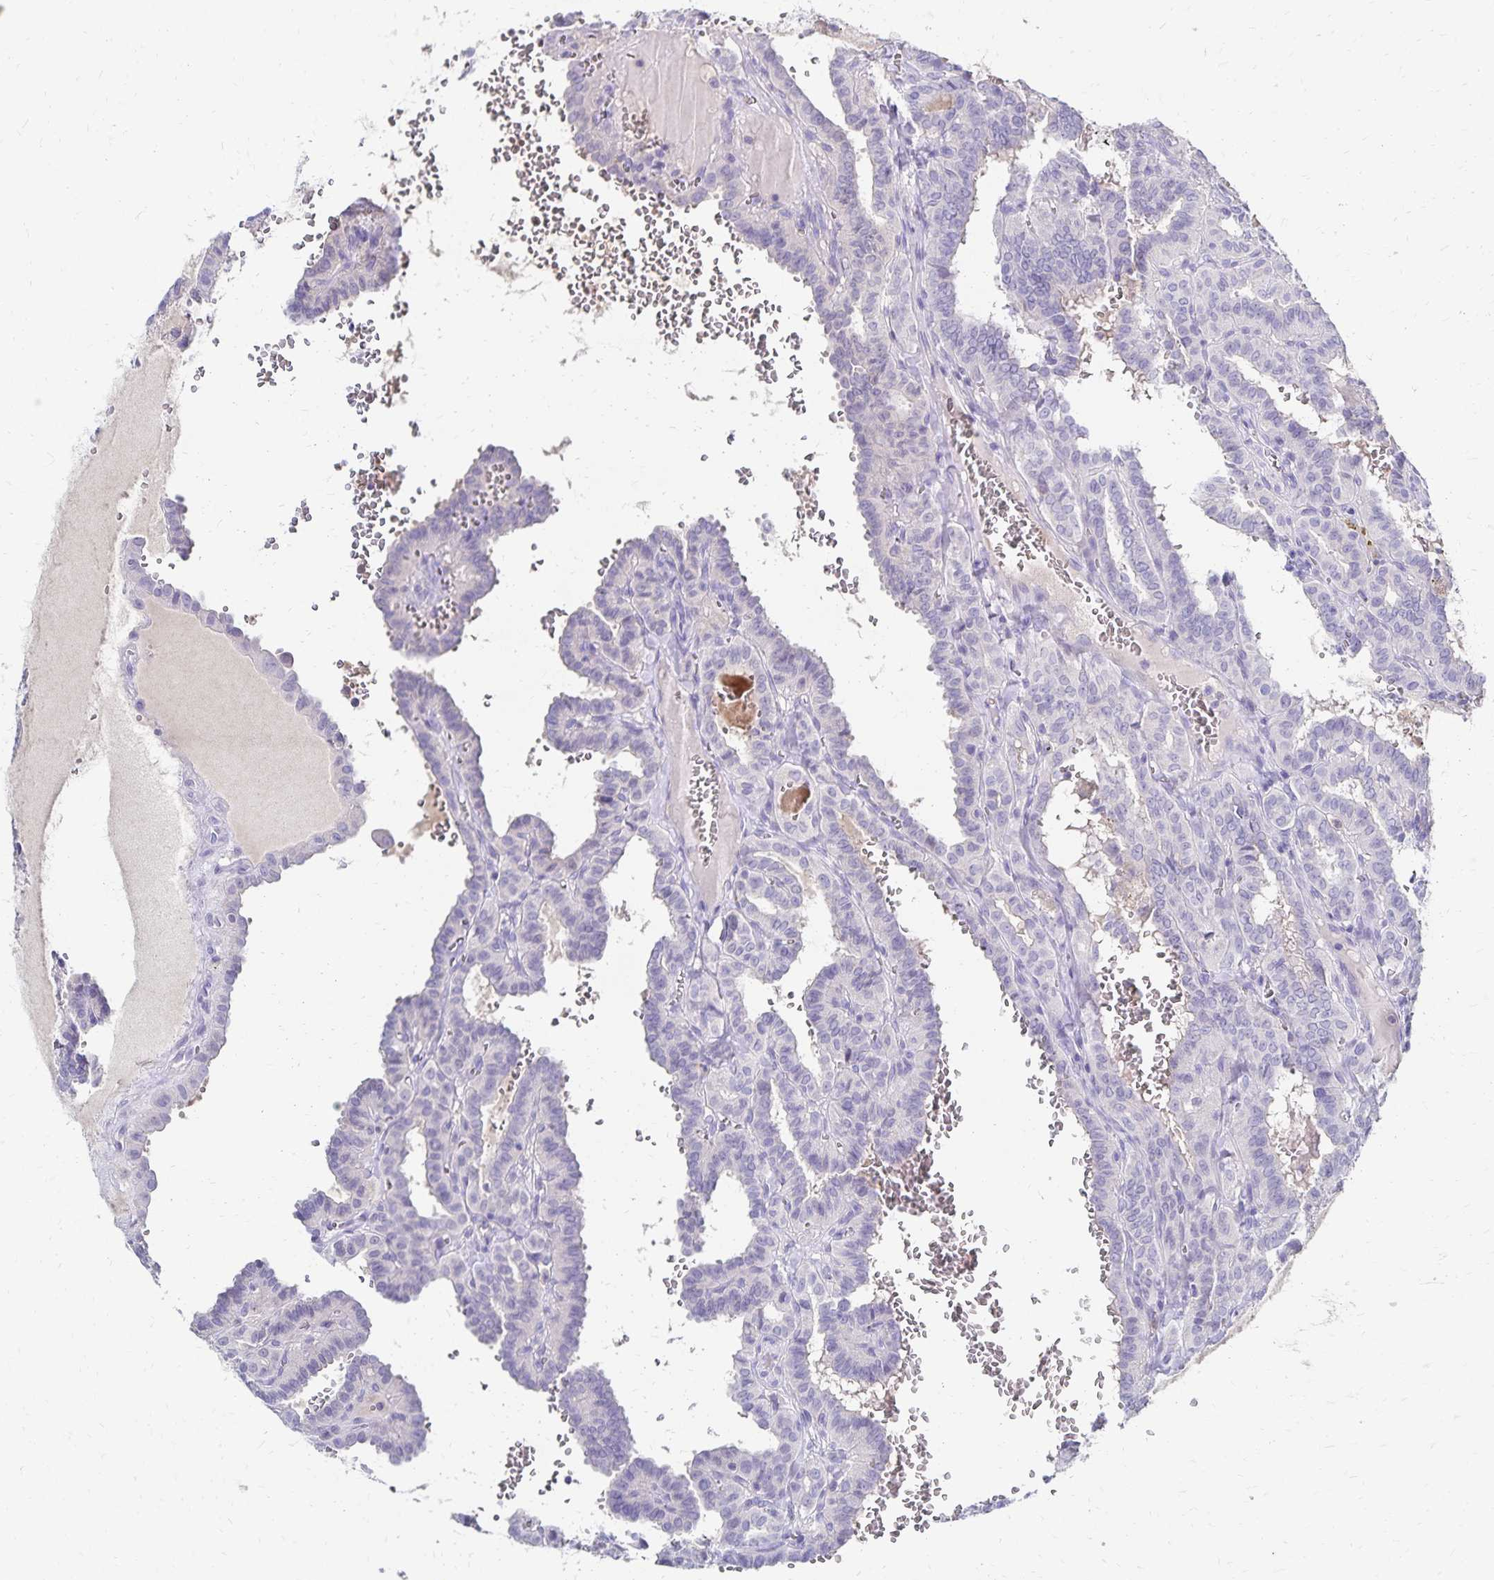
{"staining": {"intensity": "negative", "quantity": "none", "location": "none"}, "tissue": "thyroid cancer", "cell_type": "Tumor cells", "image_type": "cancer", "snomed": [{"axis": "morphology", "description": "Papillary adenocarcinoma, NOS"}, {"axis": "topography", "description": "Thyroid gland"}], "caption": "The immunohistochemistry micrograph has no significant staining in tumor cells of thyroid cancer (papillary adenocarcinoma) tissue.", "gene": "PAX5", "patient": {"sex": "female", "age": 21}}